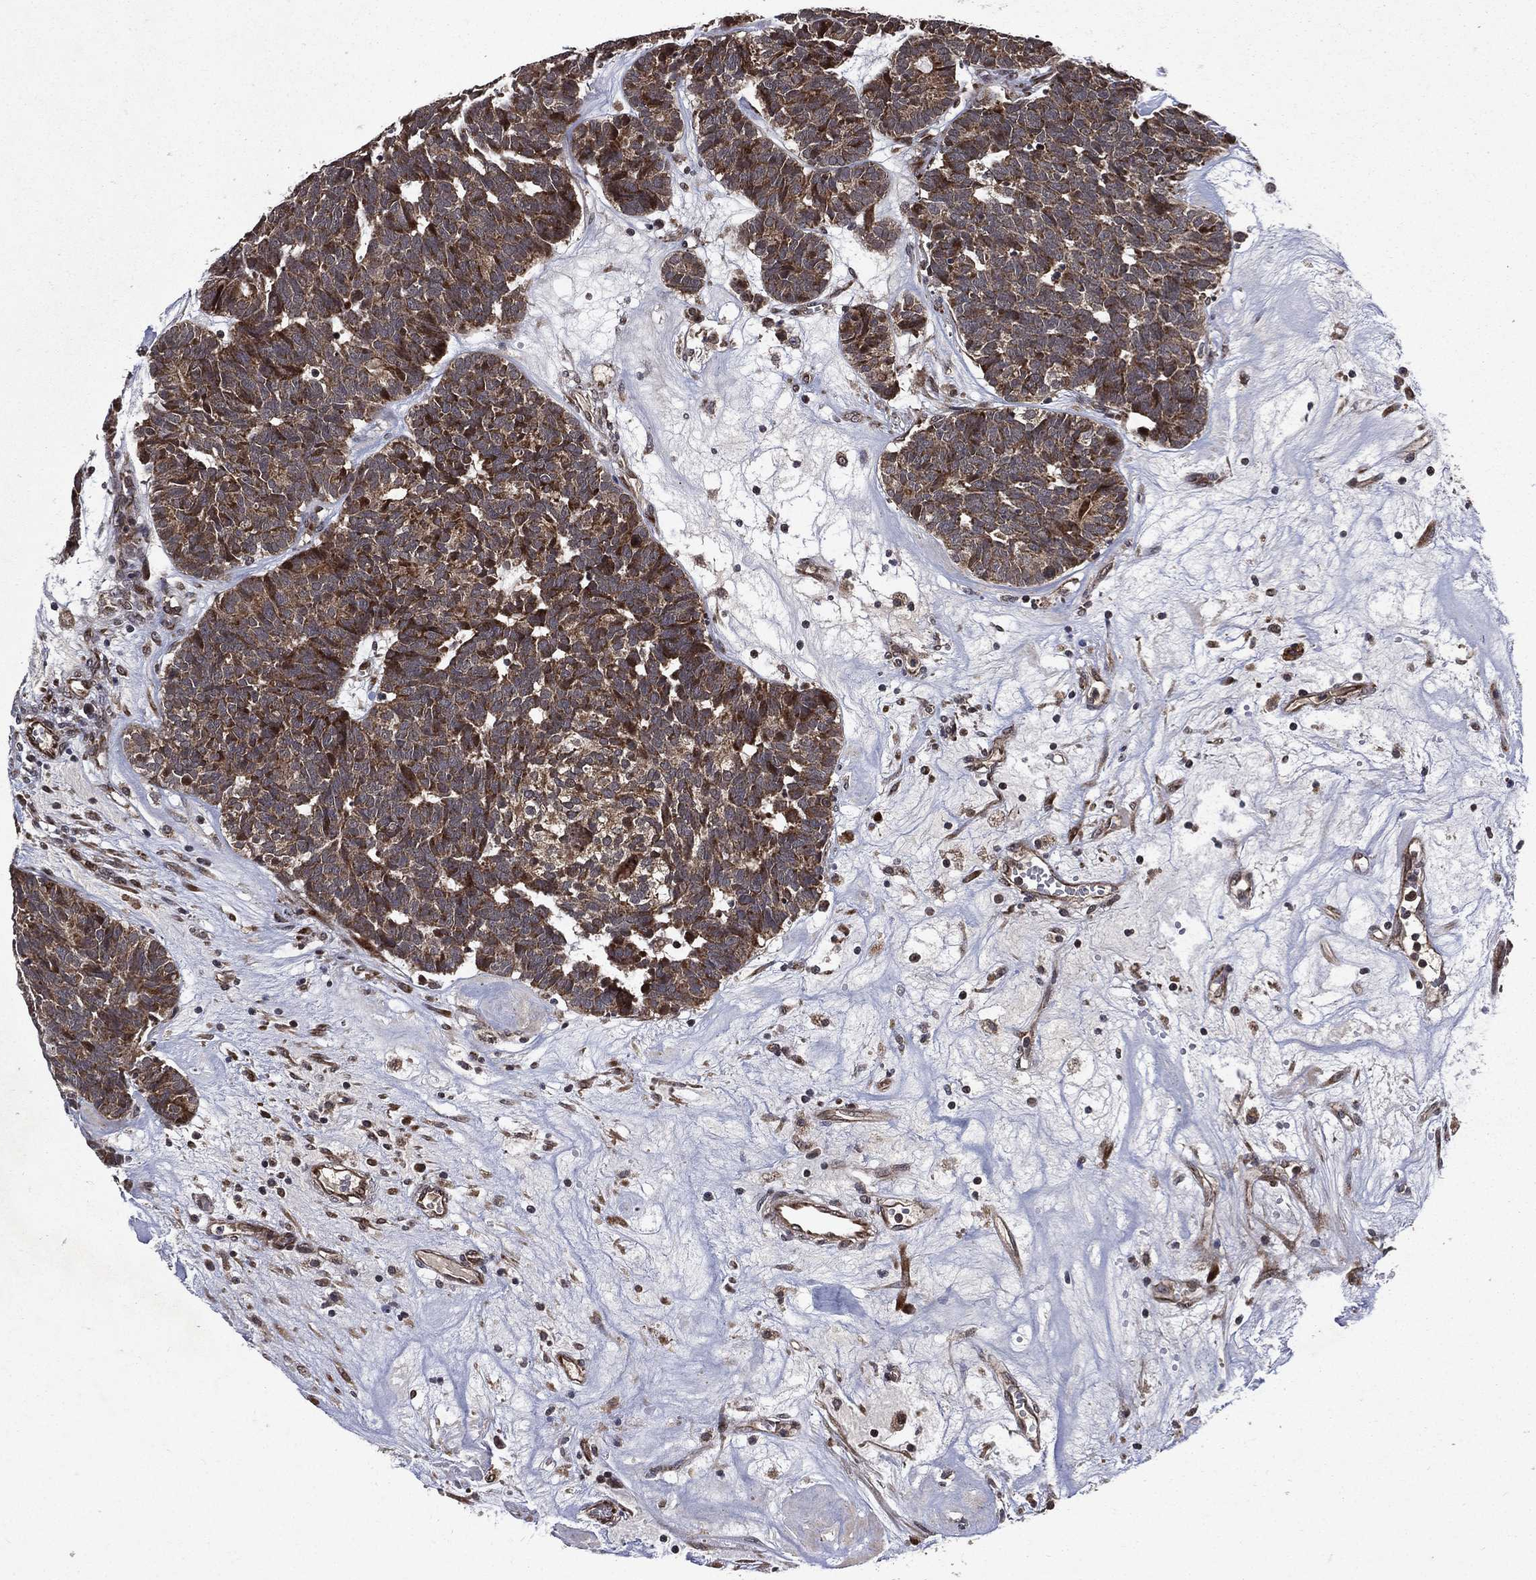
{"staining": {"intensity": "strong", "quantity": "25%-75%", "location": "cytoplasmic/membranous"}, "tissue": "head and neck cancer", "cell_type": "Tumor cells", "image_type": "cancer", "snomed": [{"axis": "morphology", "description": "Adenocarcinoma, NOS"}, {"axis": "topography", "description": "Head-Neck"}], "caption": "This image displays IHC staining of head and neck adenocarcinoma, with high strong cytoplasmic/membranous positivity in approximately 25%-75% of tumor cells.", "gene": "RAB11FIP4", "patient": {"sex": "female", "age": 81}}